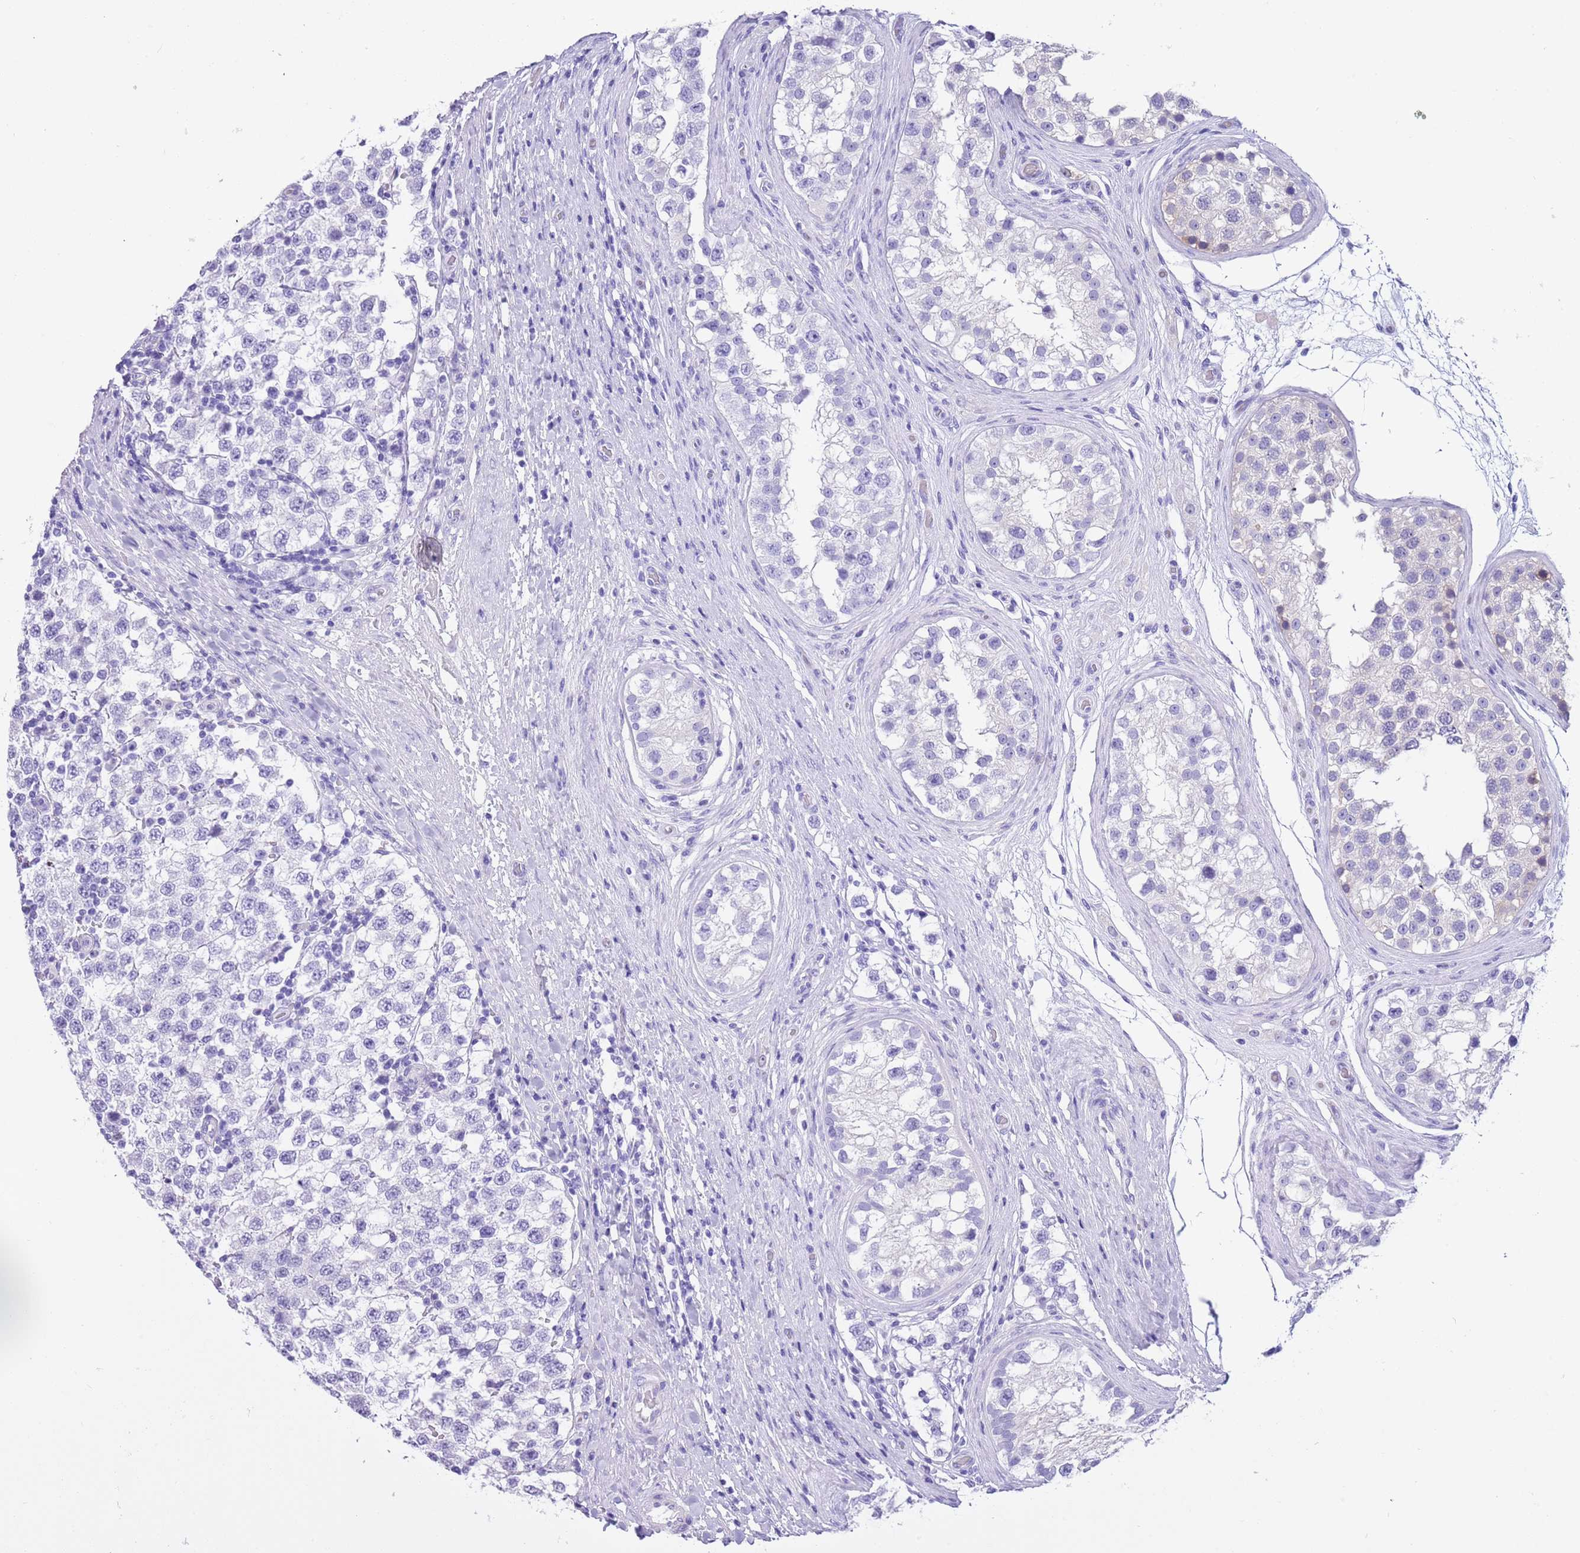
{"staining": {"intensity": "negative", "quantity": "none", "location": "none"}, "tissue": "testis cancer", "cell_type": "Tumor cells", "image_type": "cancer", "snomed": [{"axis": "morphology", "description": "Seminoma, NOS"}, {"axis": "topography", "description": "Testis"}], "caption": "Tumor cells show no significant protein positivity in seminoma (testis).", "gene": "TMEM185B", "patient": {"sex": "male", "age": 34}}